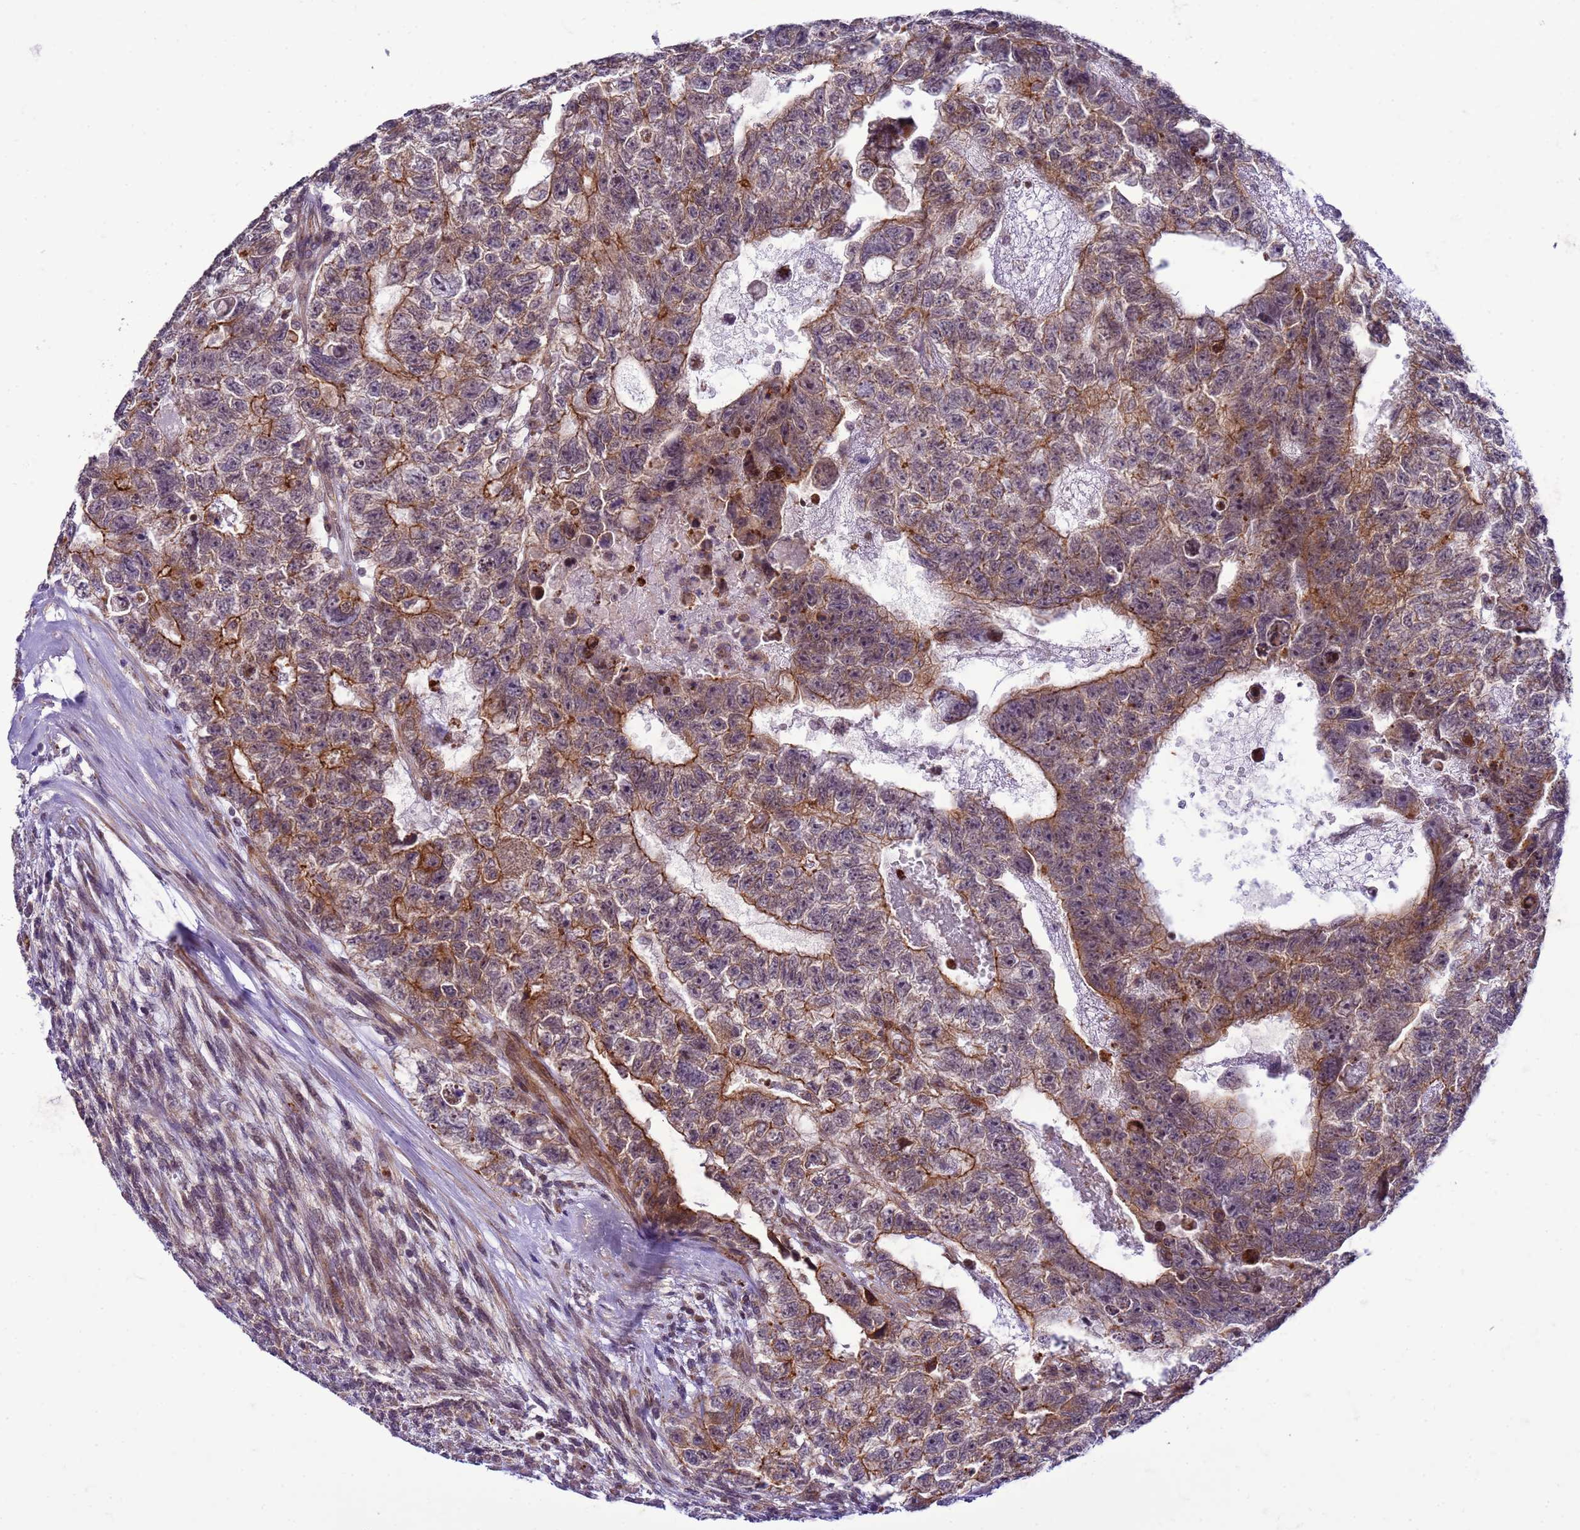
{"staining": {"intensity": "moderate", "quantity": "25%-75%", "location": "cytoplasmic/membranous"}, "tissue": "testis cancer", "cell_type": "Tumor cells", "image_type": "cancer", "snomed": [{"axis": "morphology", "description": "Carcinoma, Embryonal, NOS"}, {"axis": "topography", "description": "Testis"}], "caption": "This is an image of immunohistochemistry staining of testis cancer, which shows moderate expression in the cytoplasmic/membranous of tumor cells.", "gene": "GEN1", "patient": {"sex": "male", "age": 26}}